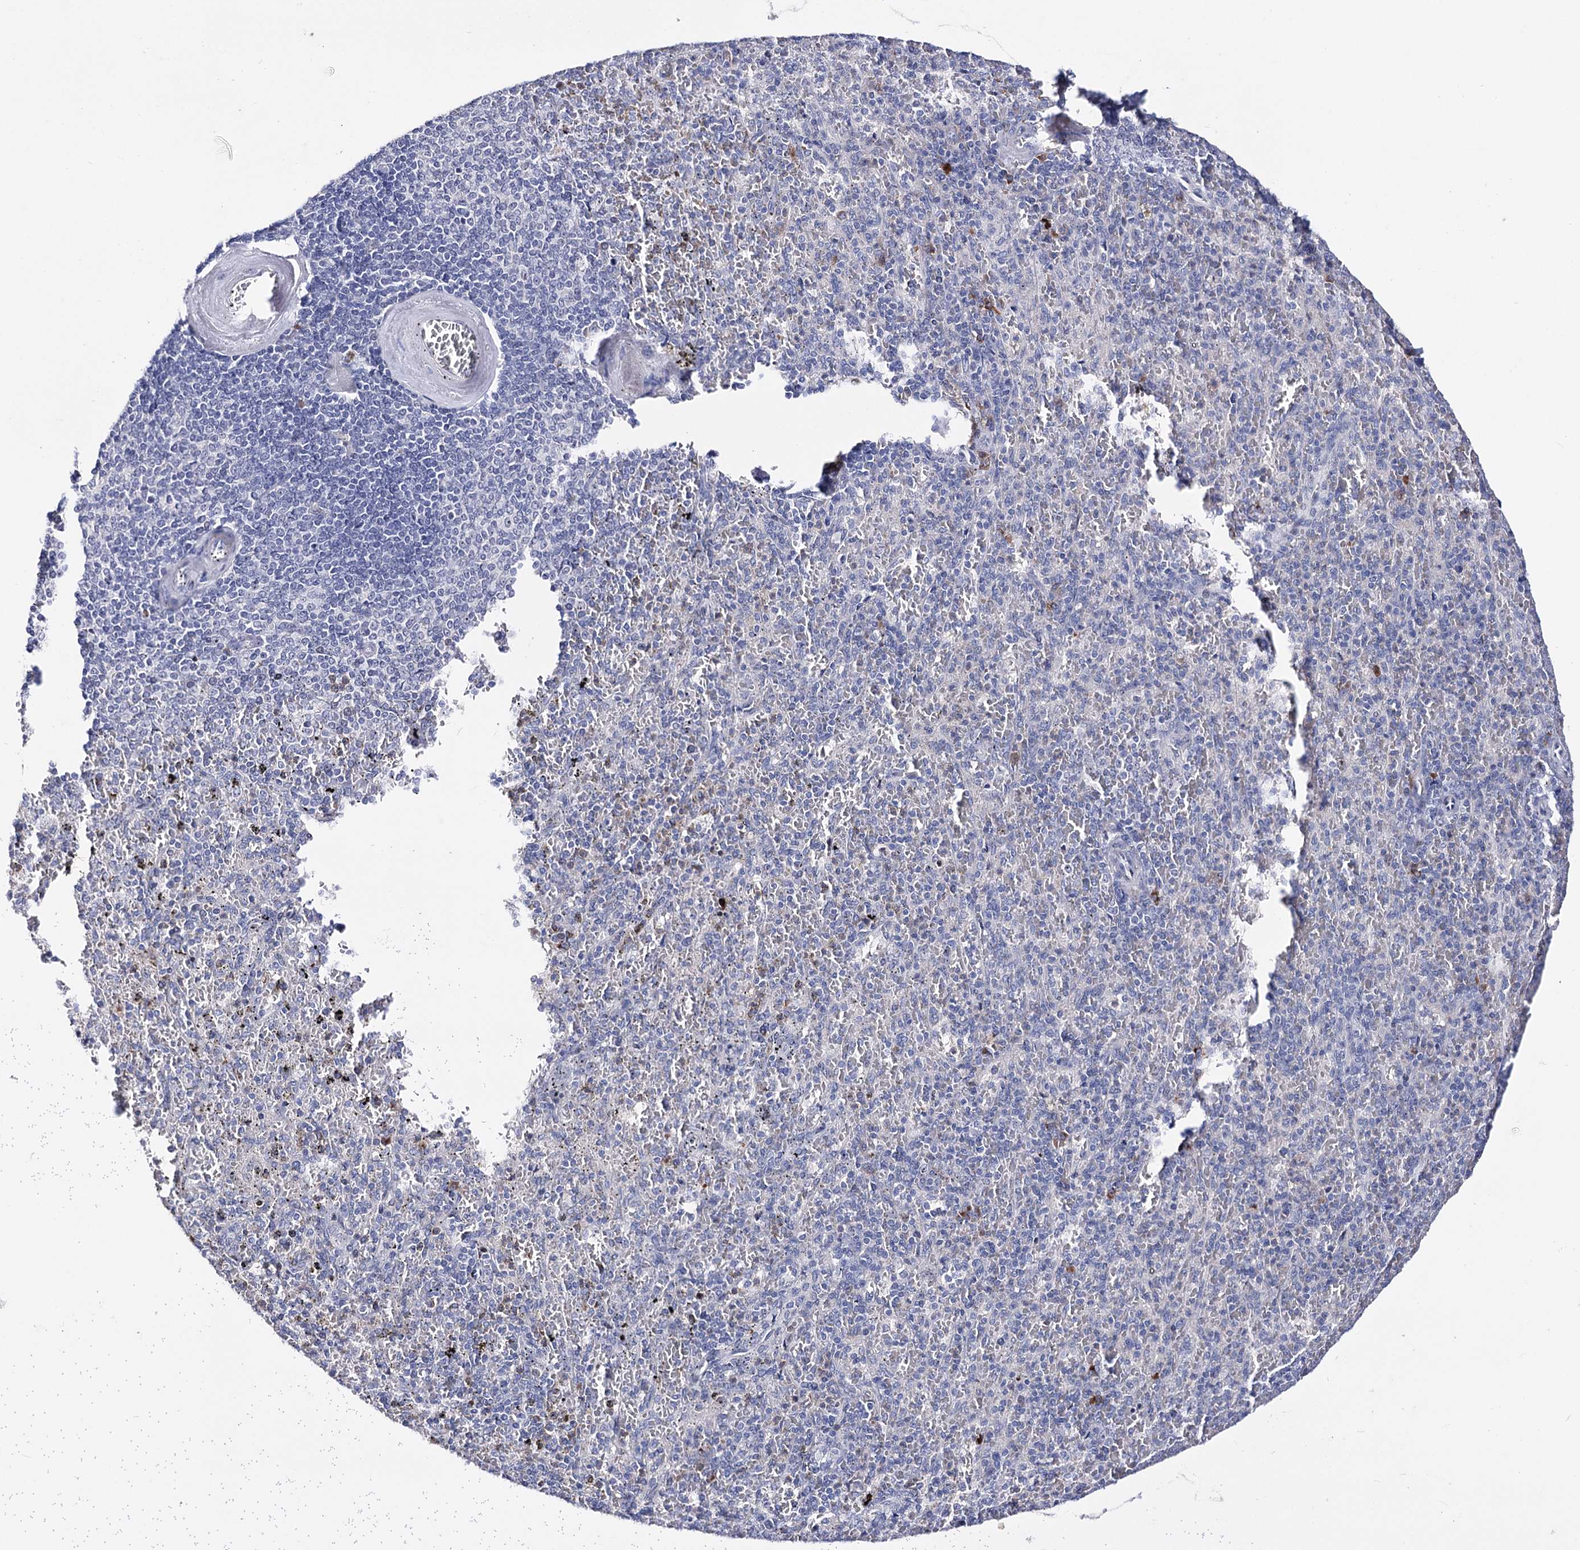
{"staining": {"intensity": "negative", "quantity": "none", "location": "none"}, "tissue": "spleen", "cell_type": "Cells in red pulp", "image_type": "normal", "snomed": [{"axis": "morphology", "description": "Normal tissue, NOS"}, {"axis": "topography", "description": "Spleen"}], "caption": "Immunohistochemistry (IHC) photomicrograph of normal spleen: spleen stained with DAB (3,3'-diaminobenzidine) shows no significant protein positivity in cells in red pulp.", "gene": "PCGF5", "patient": {"sex": "male", "age": 82}}